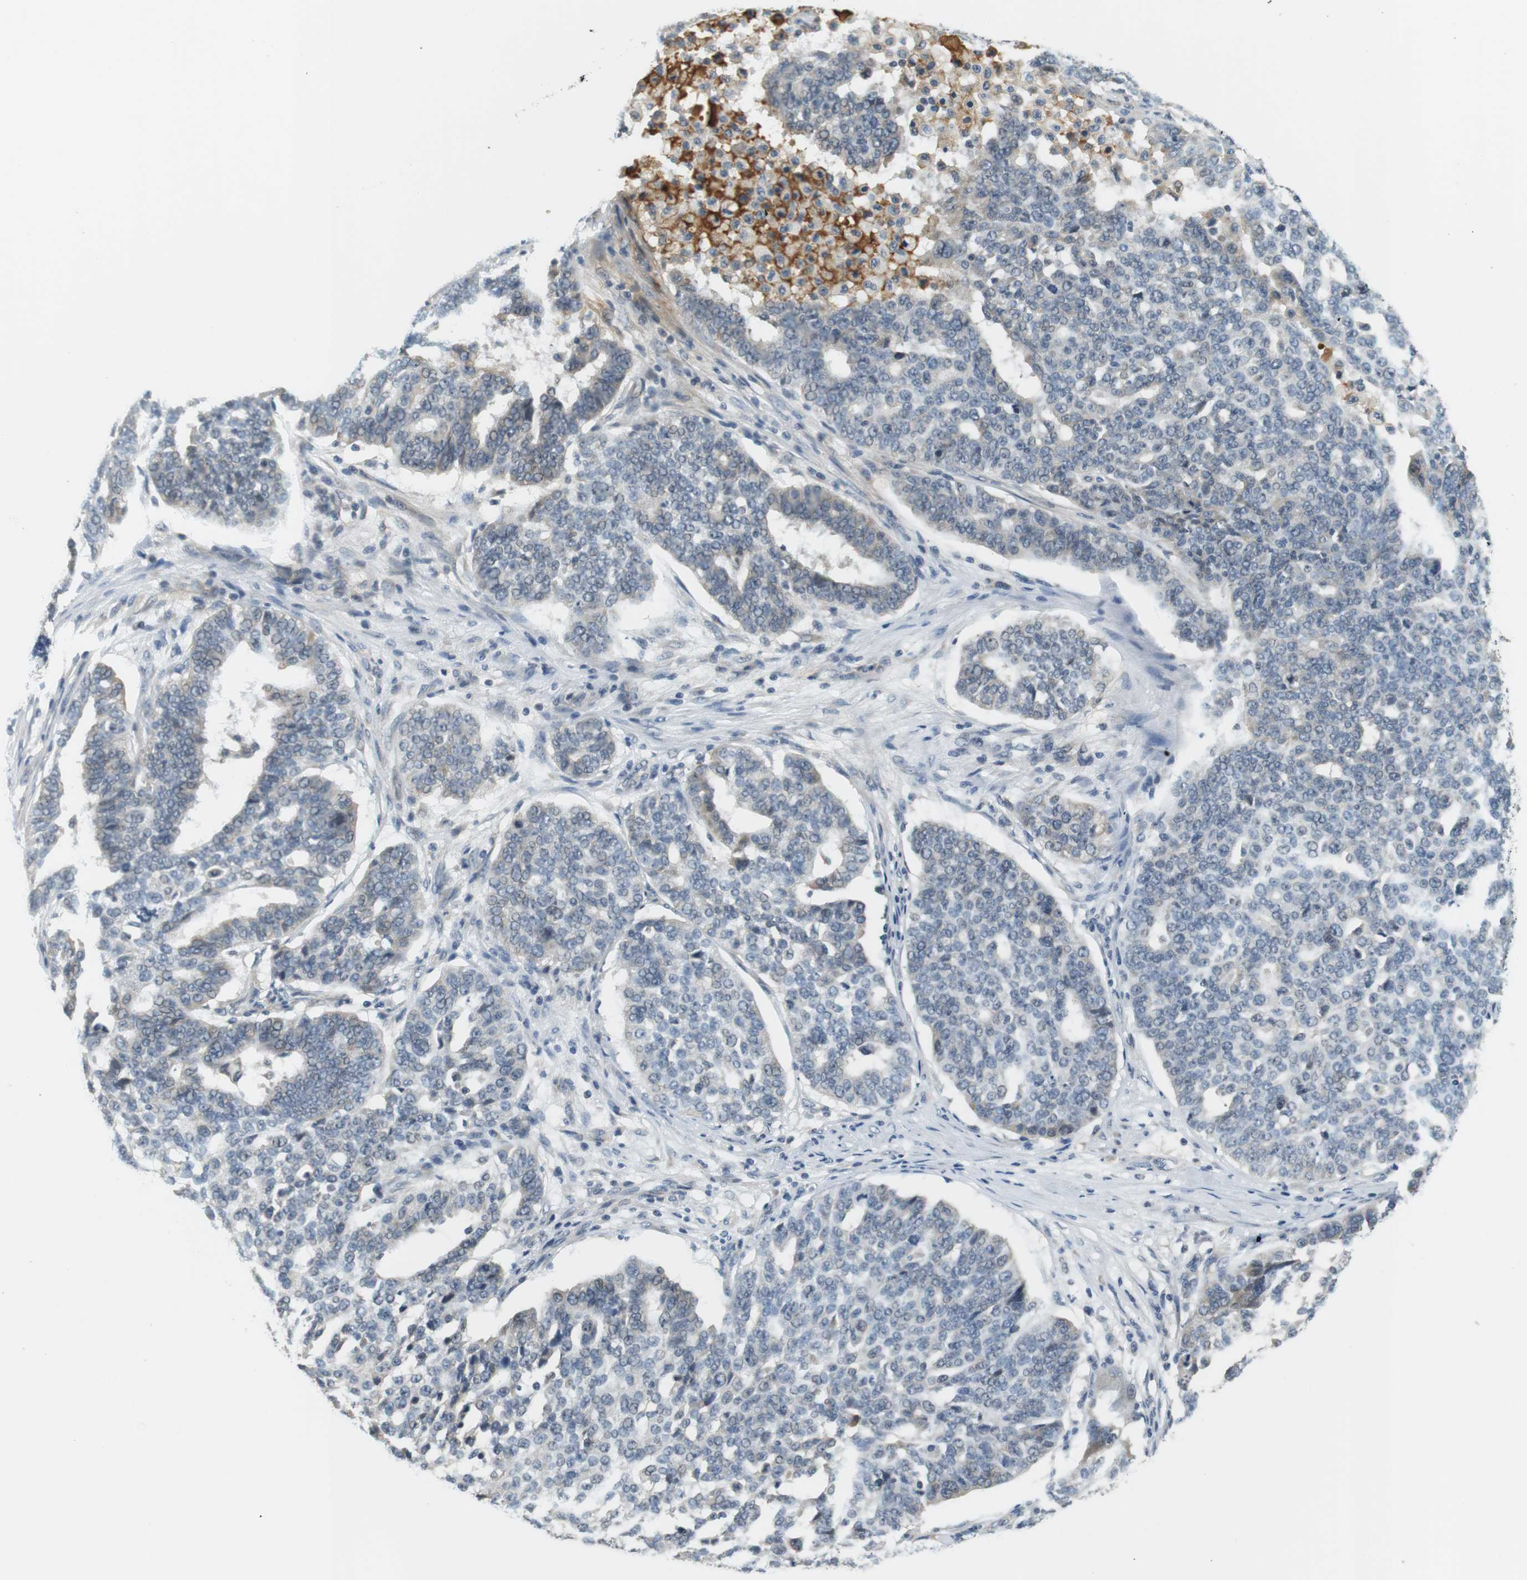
{"staining": {"intensity": "negative", "quantity": "none", "location": "none"}, "tissue": "ovarian cancer", "cell_type": "Tumor cells", "image_type": "cancer", "snomed": [{"axis": "morphology", "description": "Cystadenocarcinoma, serous, NOS"}, {"axis": "topography", "description": "Ovary"}], "caption": "Photomicrograph shows no significant protein staining in tumor cells of ovarian cancer (serous cystadenocarcinoma). The staining was performed using DAB (3,3'-diaminobenzidine) to visualize the protein expression in brown, while the nuclei were stained in blue with hematoxylin (Magnification: 20x).", "gene": "WNT7A", "patient": {"sex": "female", "age": 59}}